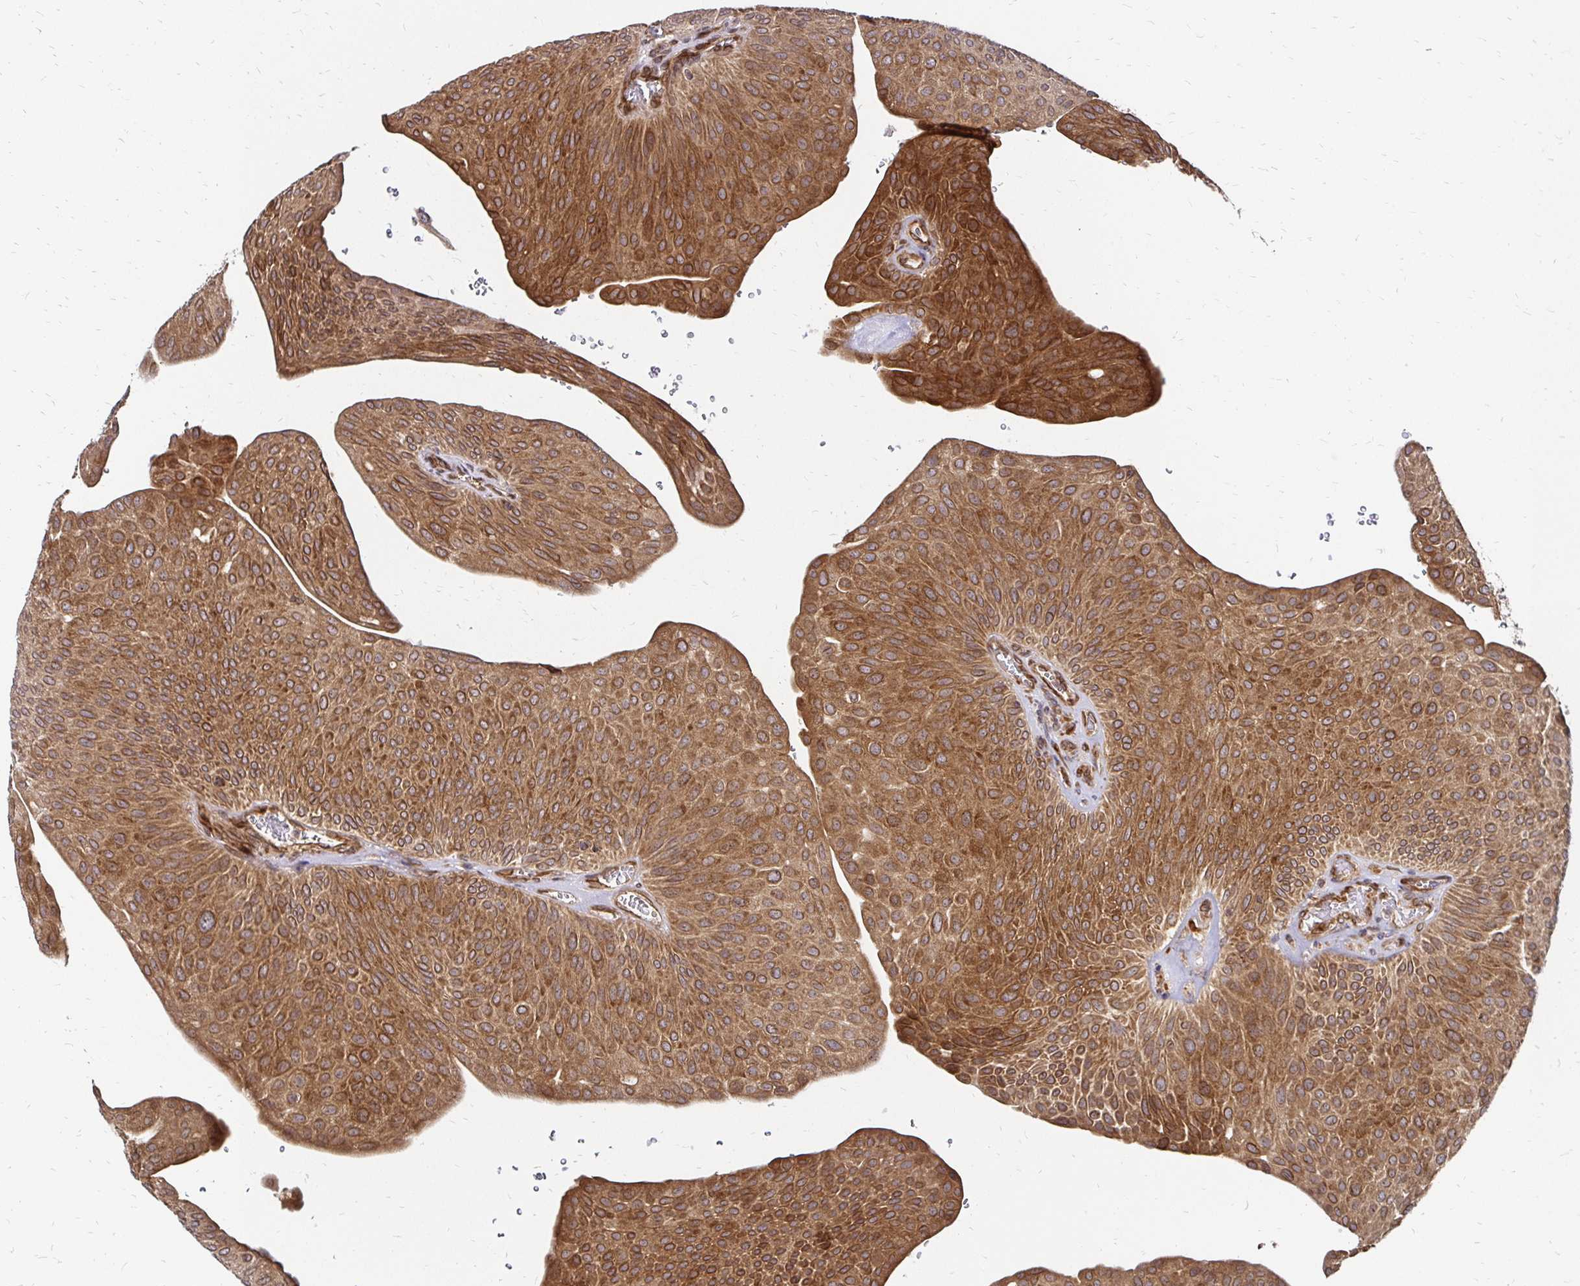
{"staining": {"intensity": "strong", "quantity": ">75%", "location": "cytoplasmic/membranous"}, "tissue": "urothelial cancer", "cell_type": "Tumor cells", "image_type": "cancer", "snomed": [{"axis": "morphology", "description": "Urothelial carcinoma, NOS"}, {"axis": "topography", "description": "Urinary bladder"}], "caption": "Strong cytoplasmic/membranous protein expression is identified in about >75% of tumor cells in transitional cell carcinoma.", "gene": "ZW10", "patient": {"sex": "male", "age": 67}}